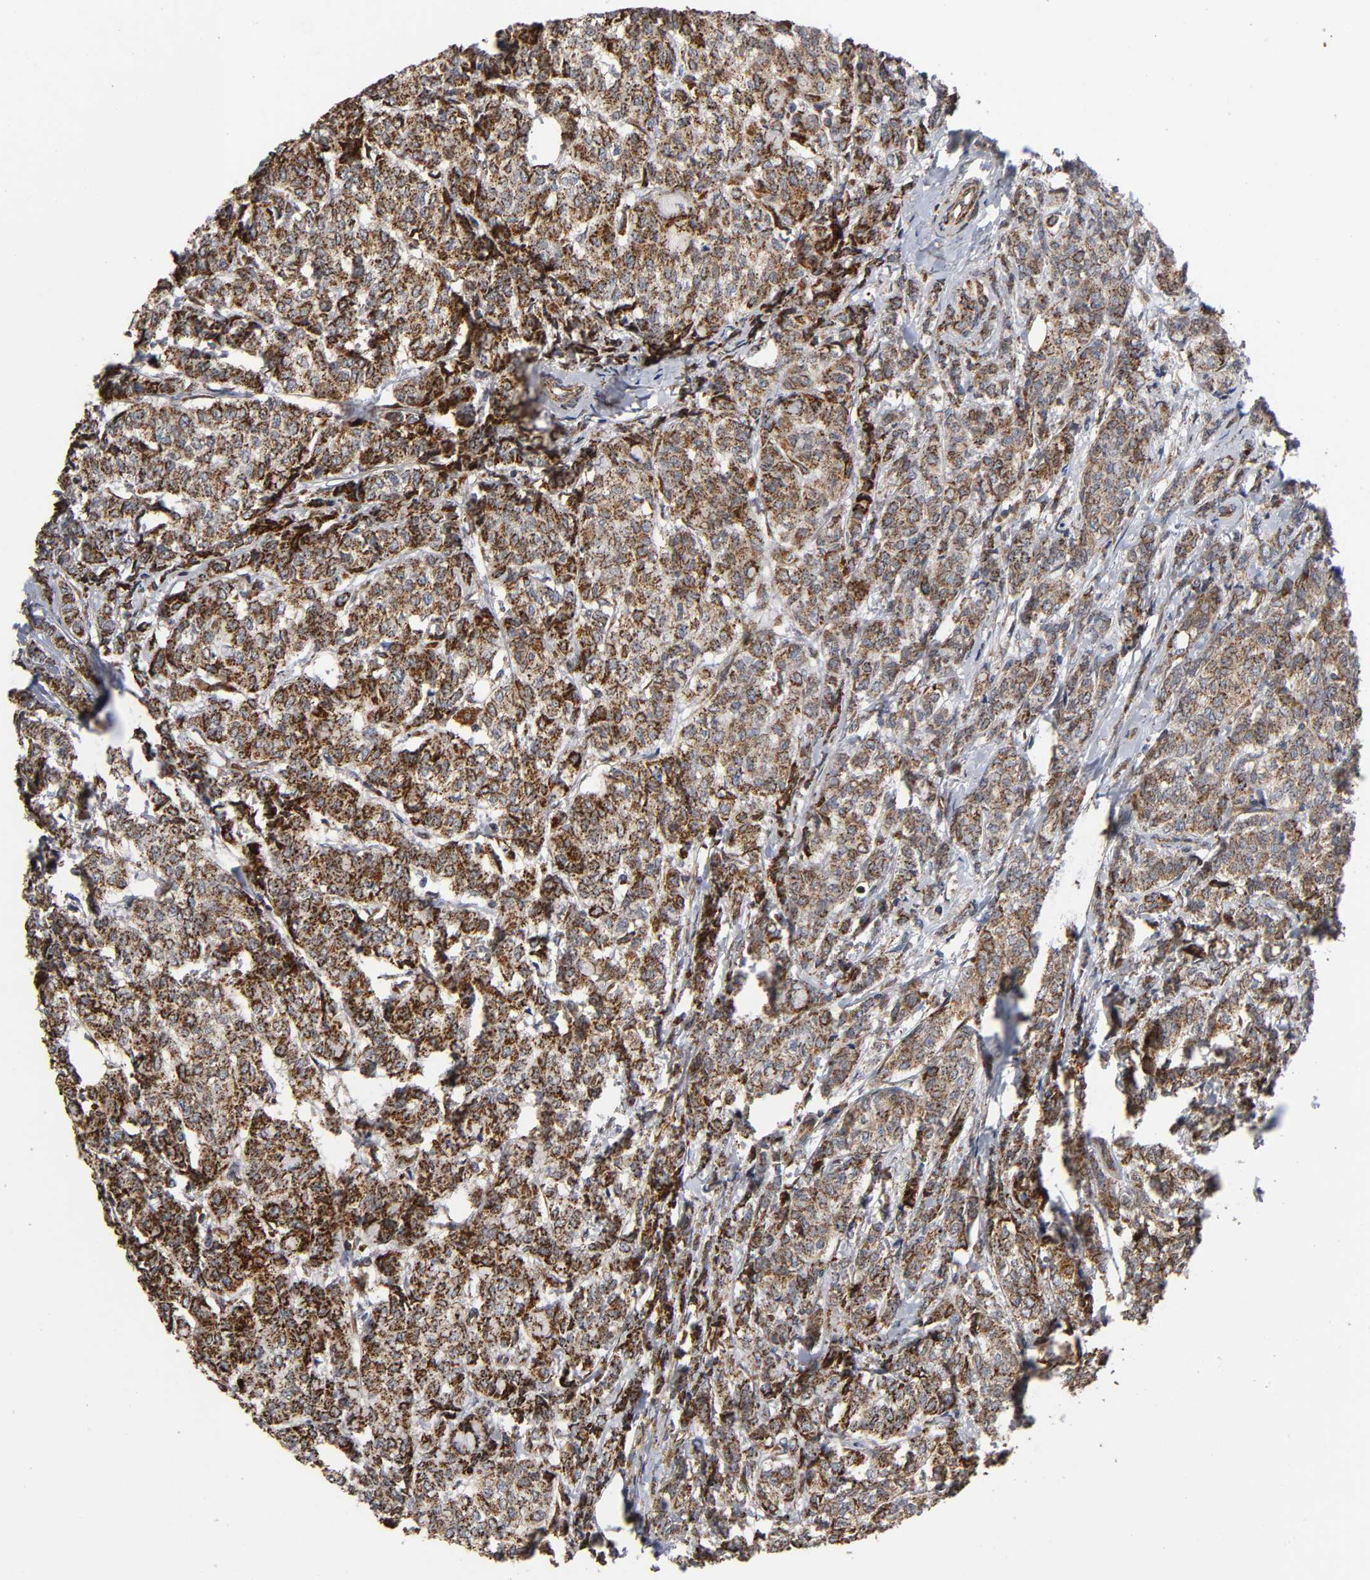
{"staining": {"intensity": "moderate", "quantity": ">75%", "location": "cytoplasmic/membranous"}, "tissue": "breast cancer", "cell_type": "Tumor cells", "image_type": "cancer", "snomed": [{"axis": "morphology", "description": "Lobular carcinoma"}, {"axis": "topography", "description": "Breast"}], "caption": "Breast cancer stained with a protein marker reveals moderate staining in tumor cells.", "gene": "MAP3K1", "patient": {"sex": "female", "age": 60}}